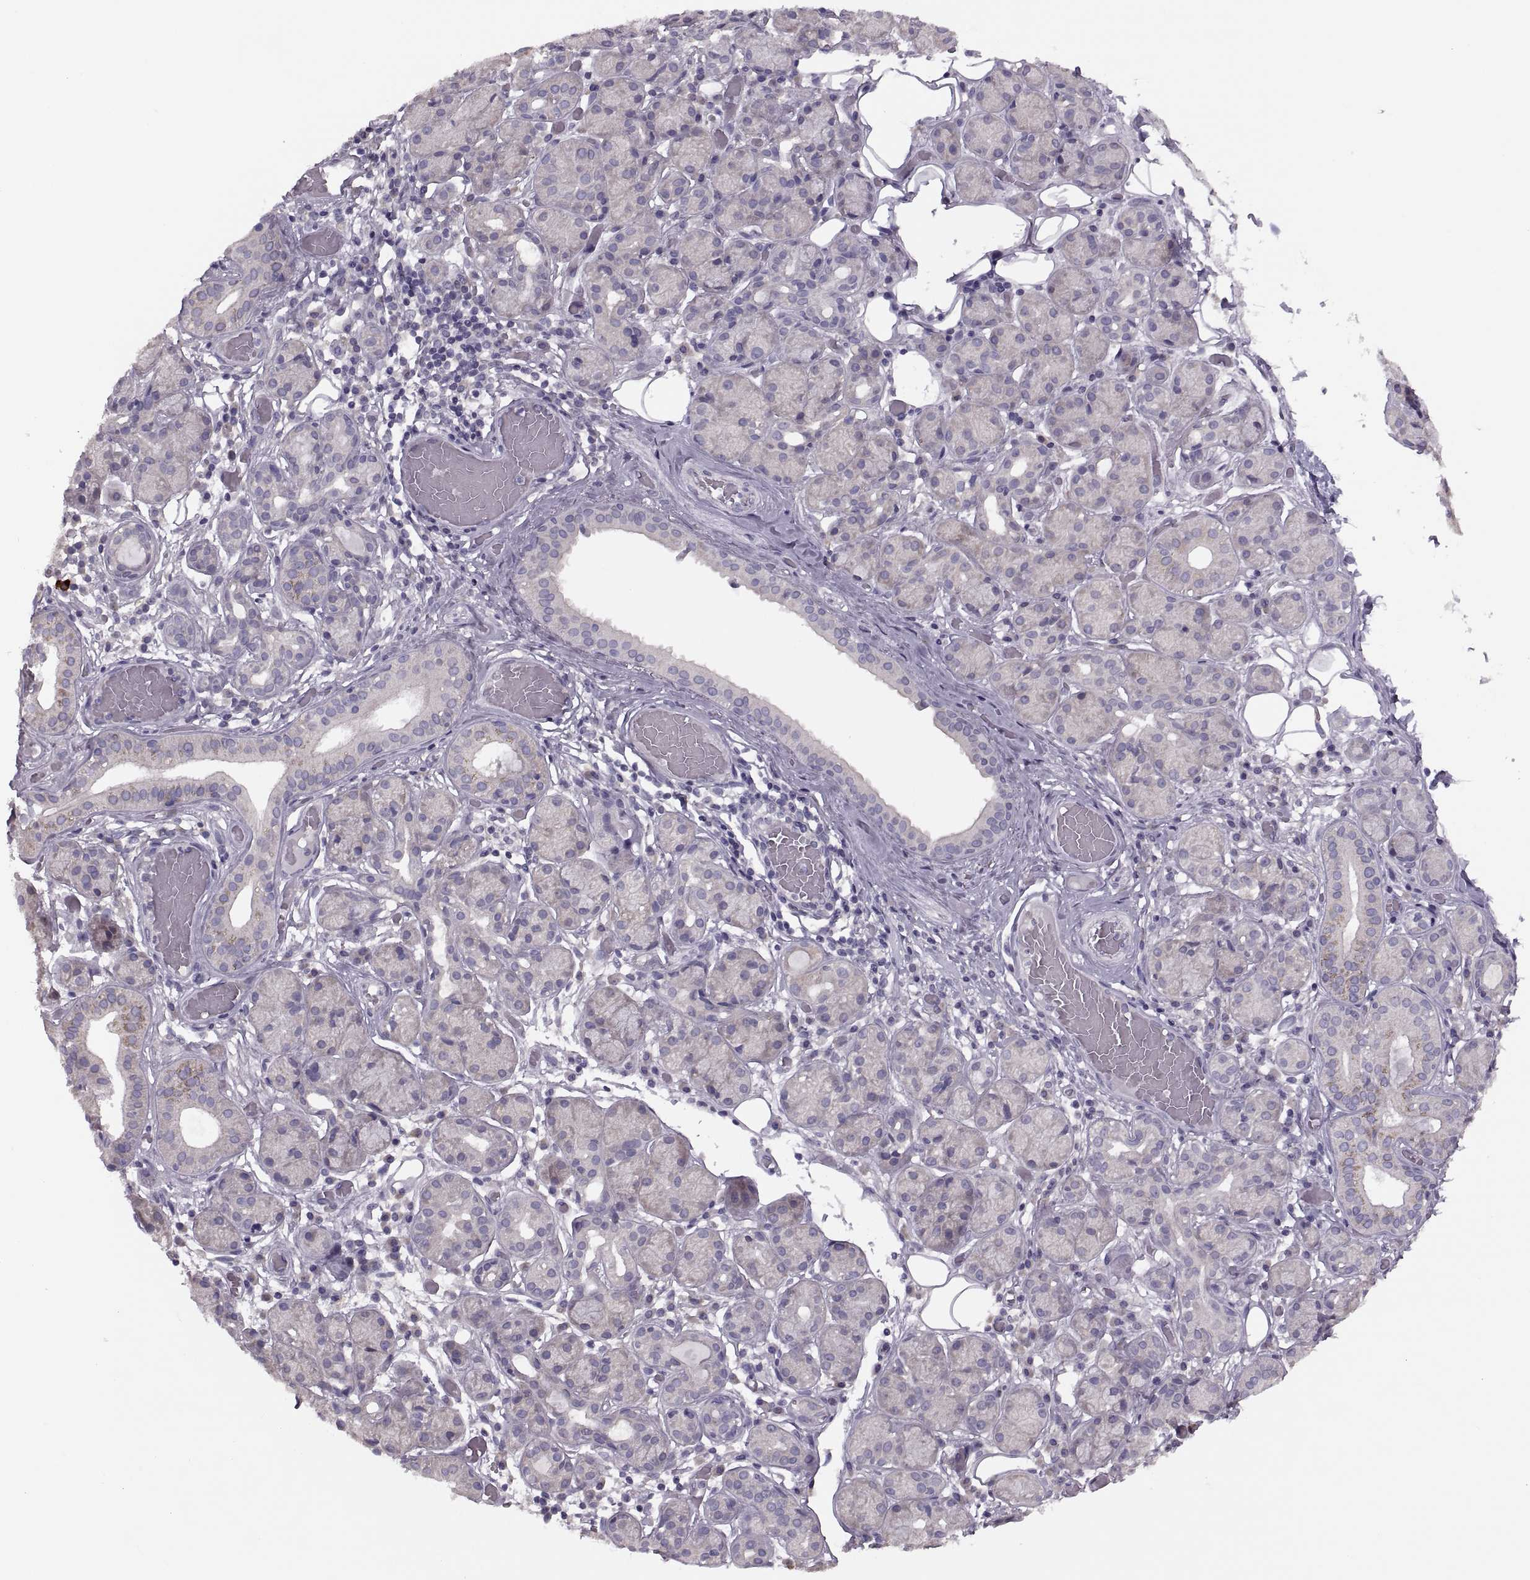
{"staining": {"intensity": "negative", "quantity": "none", "location": "none"}, "tissue": "salivary gland", "cell_type": "Glandular cells", "image_type": "normal", "snomed": [{"axis": "morphology", "description": "Normal tissue, NOS"}, {"axis": "topography", "description": "Salivary gland"}, {"axis": "topography", "description": "Peripheral nerve tissue"}], "caption": "A high-resolution image shows immunohistochemistry (IHC) staining of unremarkable salivary gland, which demonstrates no significant positivity in glandular cells.", "gene": "PRSS54", "patient": {"sex": "male", "age": 71}}